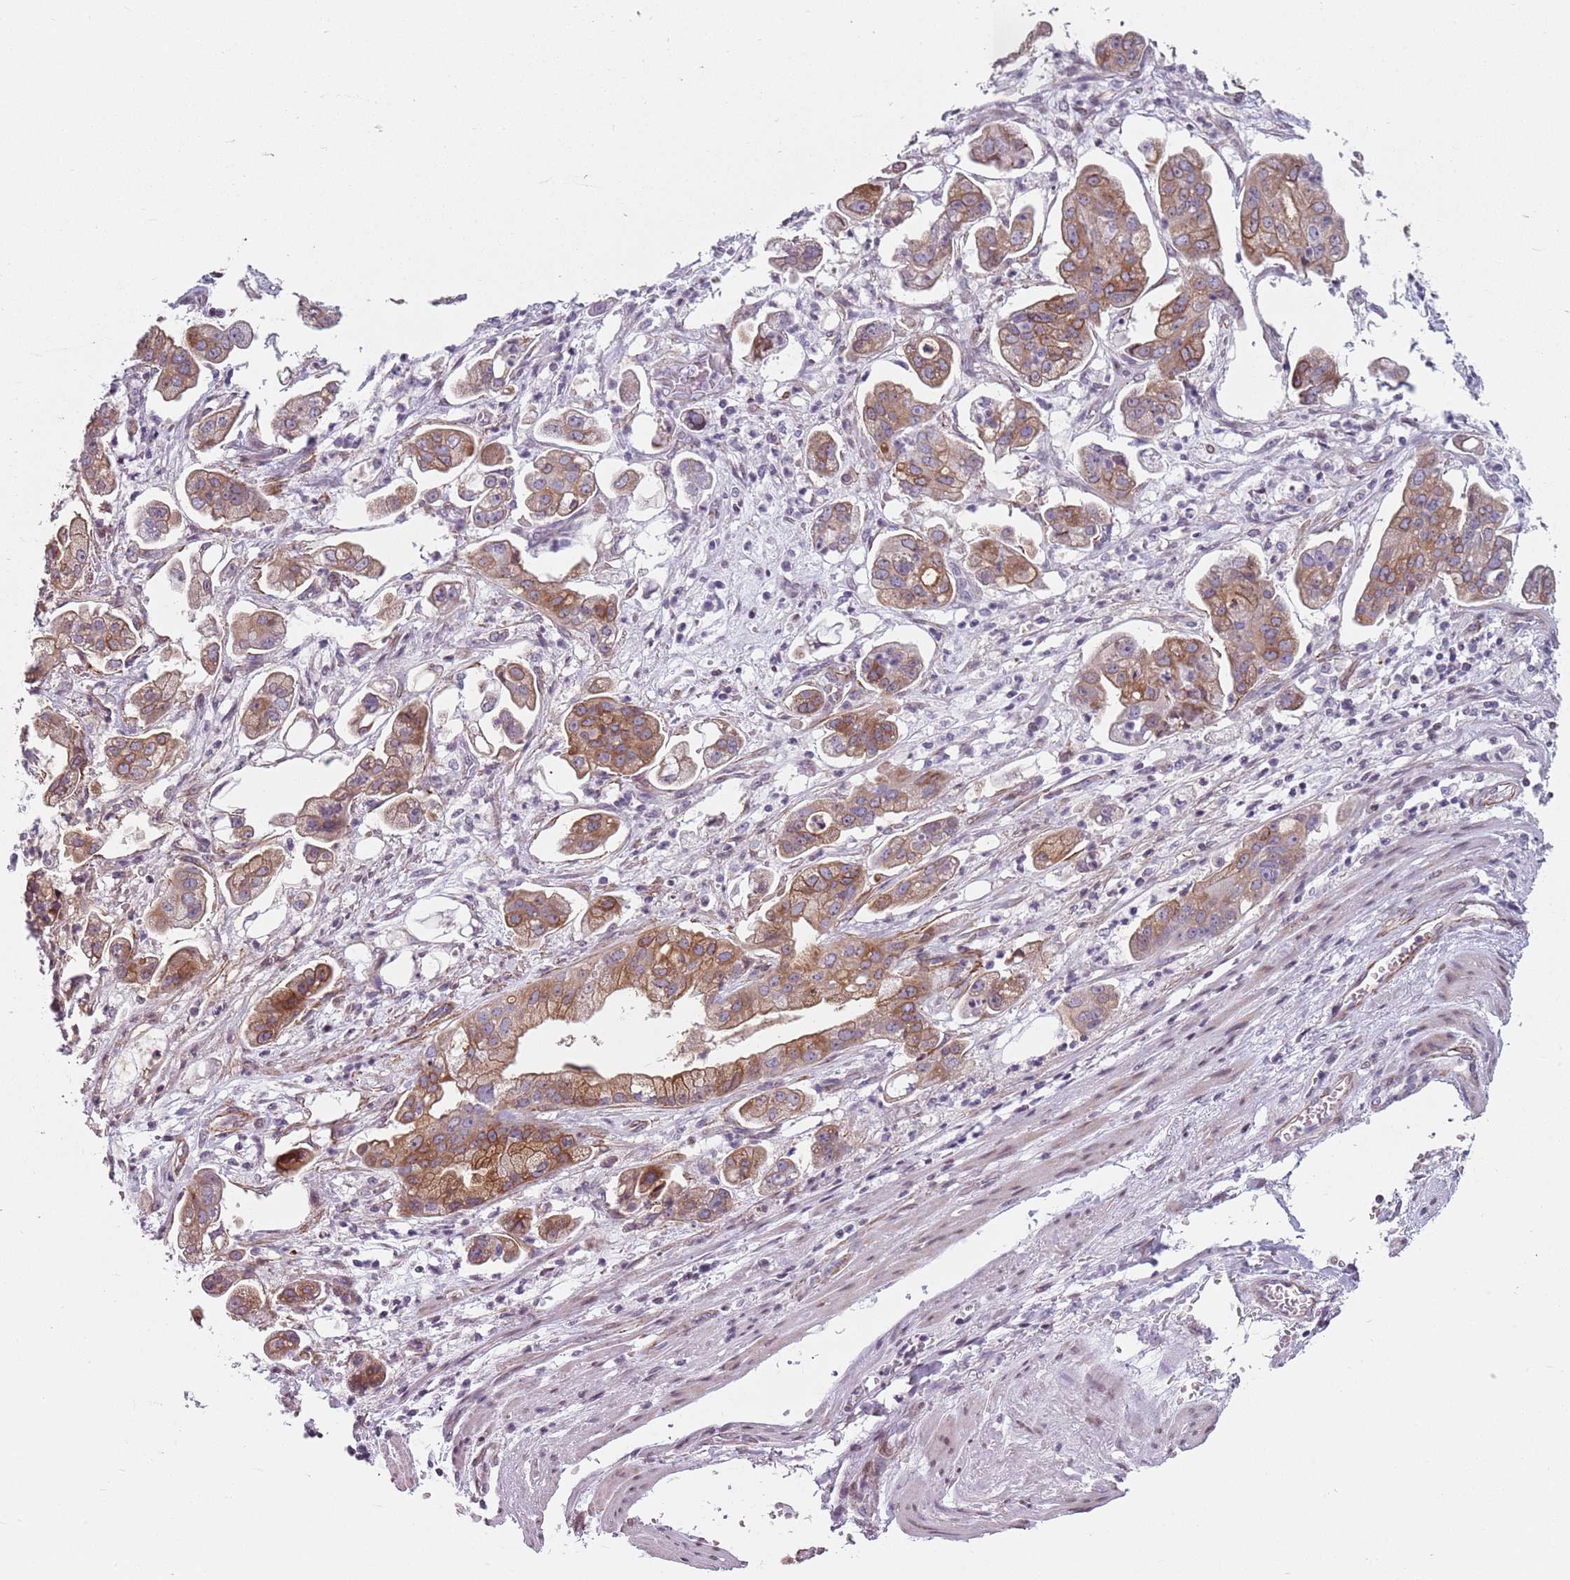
{"staining": {"intensity": "moderate", "quantity": ">75%", "location": "cytoplasmic/membranous"}, "tissue": "stomach cancer", "cell_type": "Tumor cells", "image_type": "cancer", "snomed": [{"axis": "morphology", "description": "Adenocarcinoma, NOS"}, {"axis": "topography", "description": "Stomach"}], "caption": "IHC of stomach cancer (adenocarcinoma) displays medium levels of moderate cytoplasmic/membranous staining in about >75% of tumor cells.", "gene": "TMC4", "patient": {"sex": "male", "age": 62}}